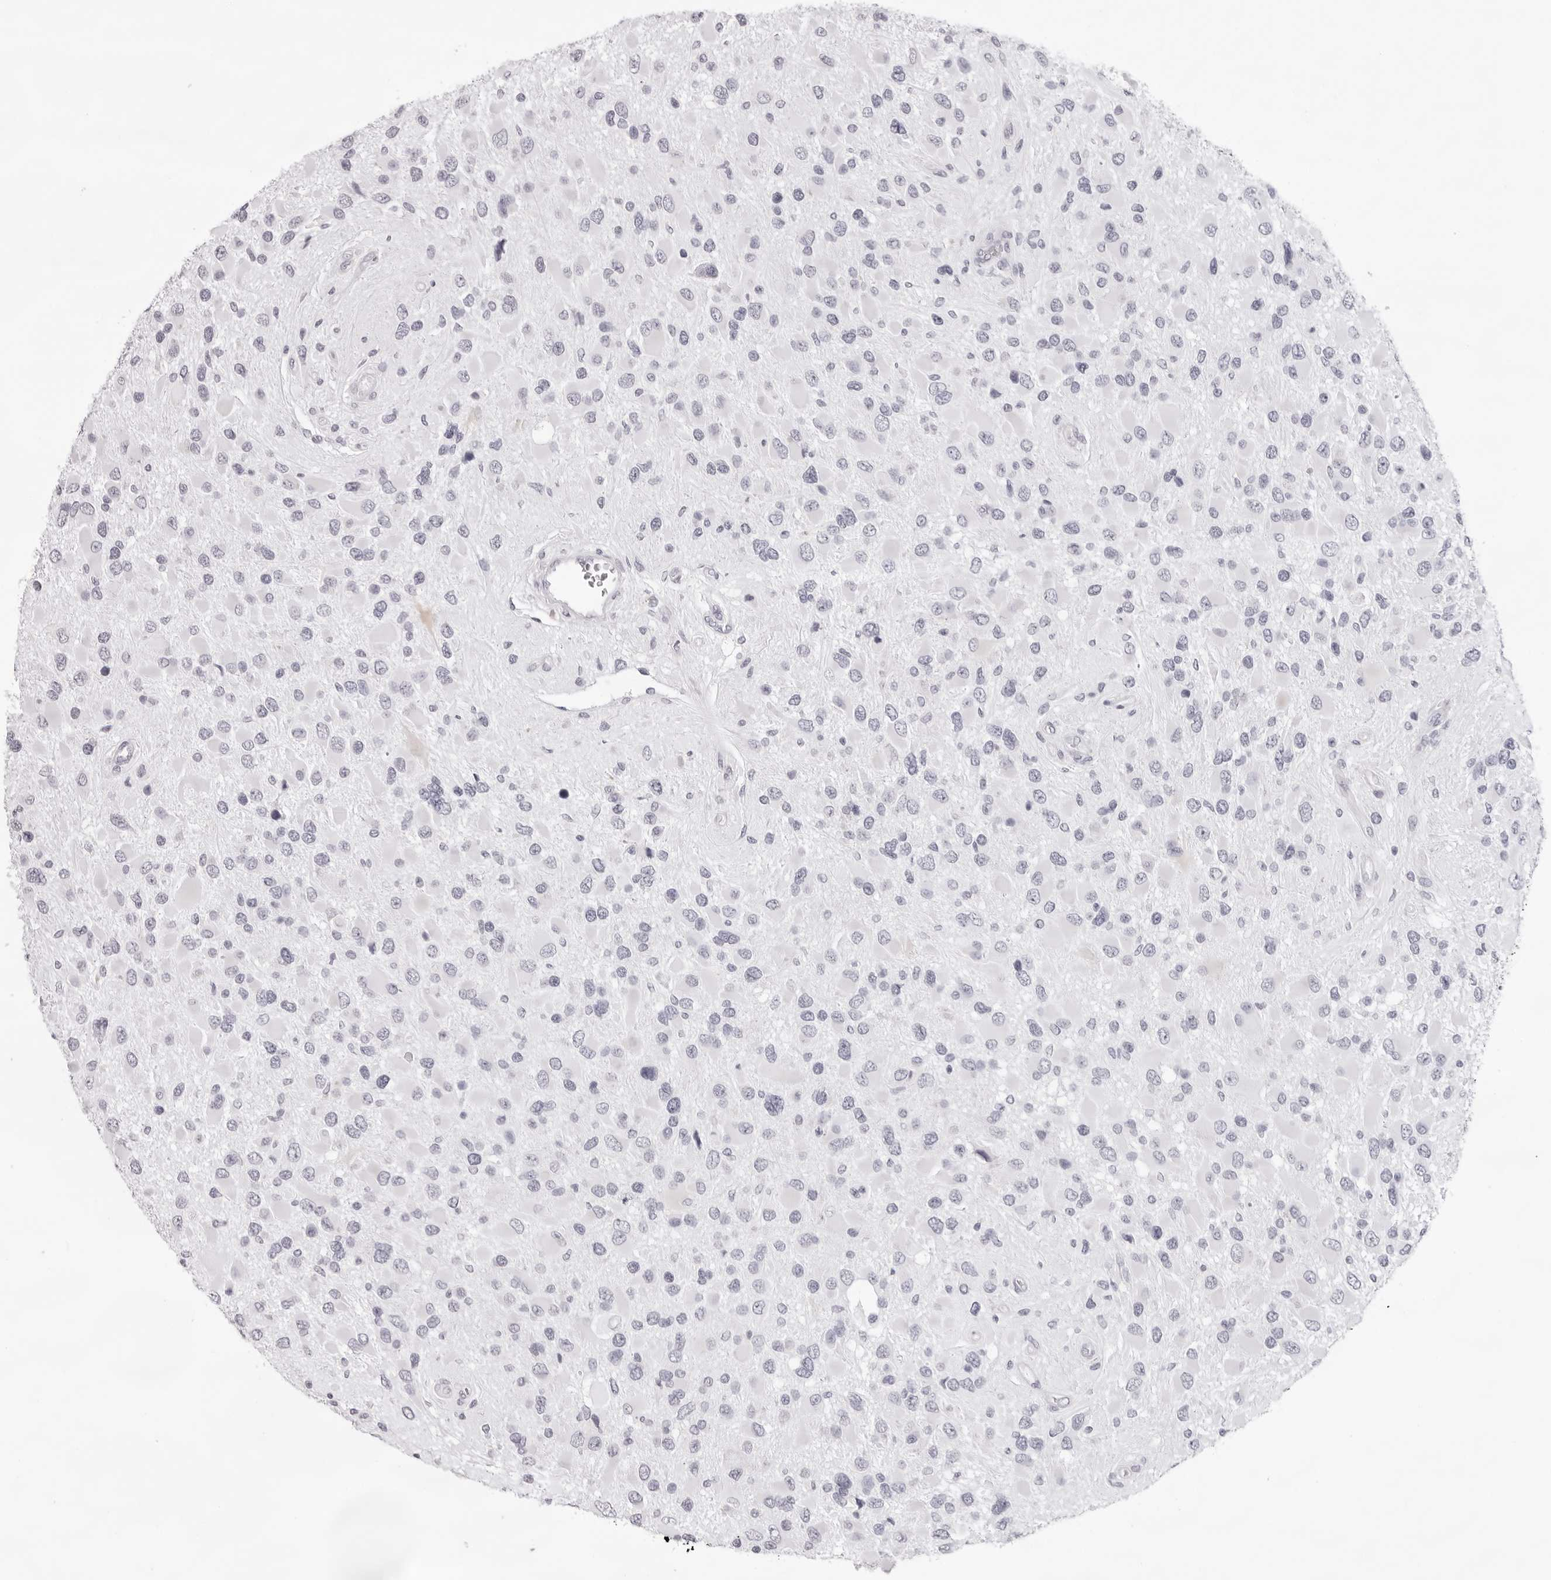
{"staining": {"intensity": "negative", "quantity": "none", "location": "none"}, "tissue": "glioma", "cell_type": "Tumor cells", "image_type": "cancer", "snomed": [{"axis": "morphology", "description": "Glioma, malignant, High grade"}, {"axis": "topography", "description": "Brain"}], "caption": "Immunohistochemistry (IHC) of malignant glioma (high-grade) exhibits no staining in tumor cells. (DAB (3,3'-diaminobenzidine) immunohistochemistry, high magnification).", "gene": "SMIM2", "patient": {"sex": "male", "age": 53}}